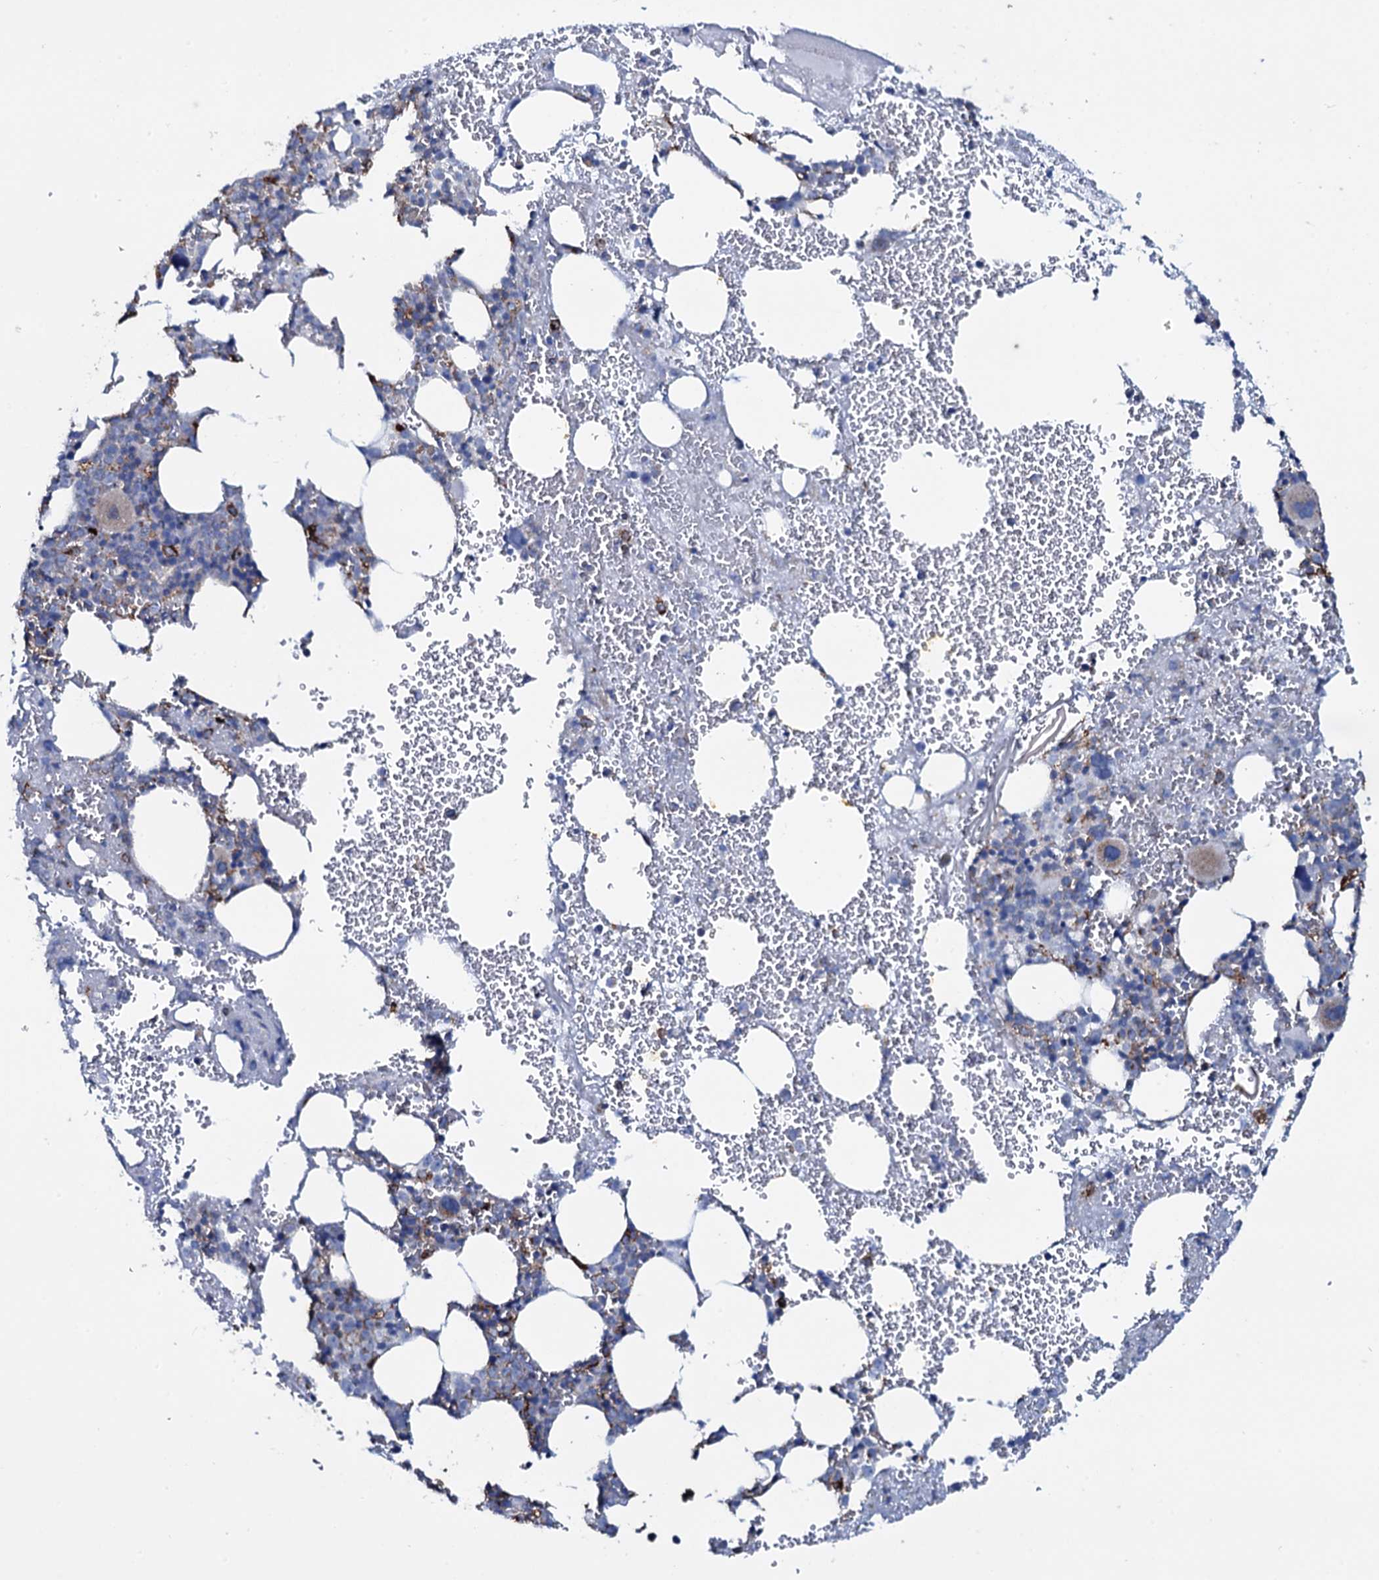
{"staining": {"intensity": "weak", "quantity": "<25%", "location": "cytoplasmic/membranous"}, "tissue": "bone marrow", "cell_type": "Hematopoietic cells", "image_type": "normal", "snomed": [{"axis": "morphology", "description": "Normal tissue, NOS"}, {"axis": "topography", "description": "Bone marrow"}], "caption": "Hematopoietic cells are negative for protein expression in benign human bone marrow.", "gene": "OSBPL2", "patient": {"sex": "male", "age": 61}}